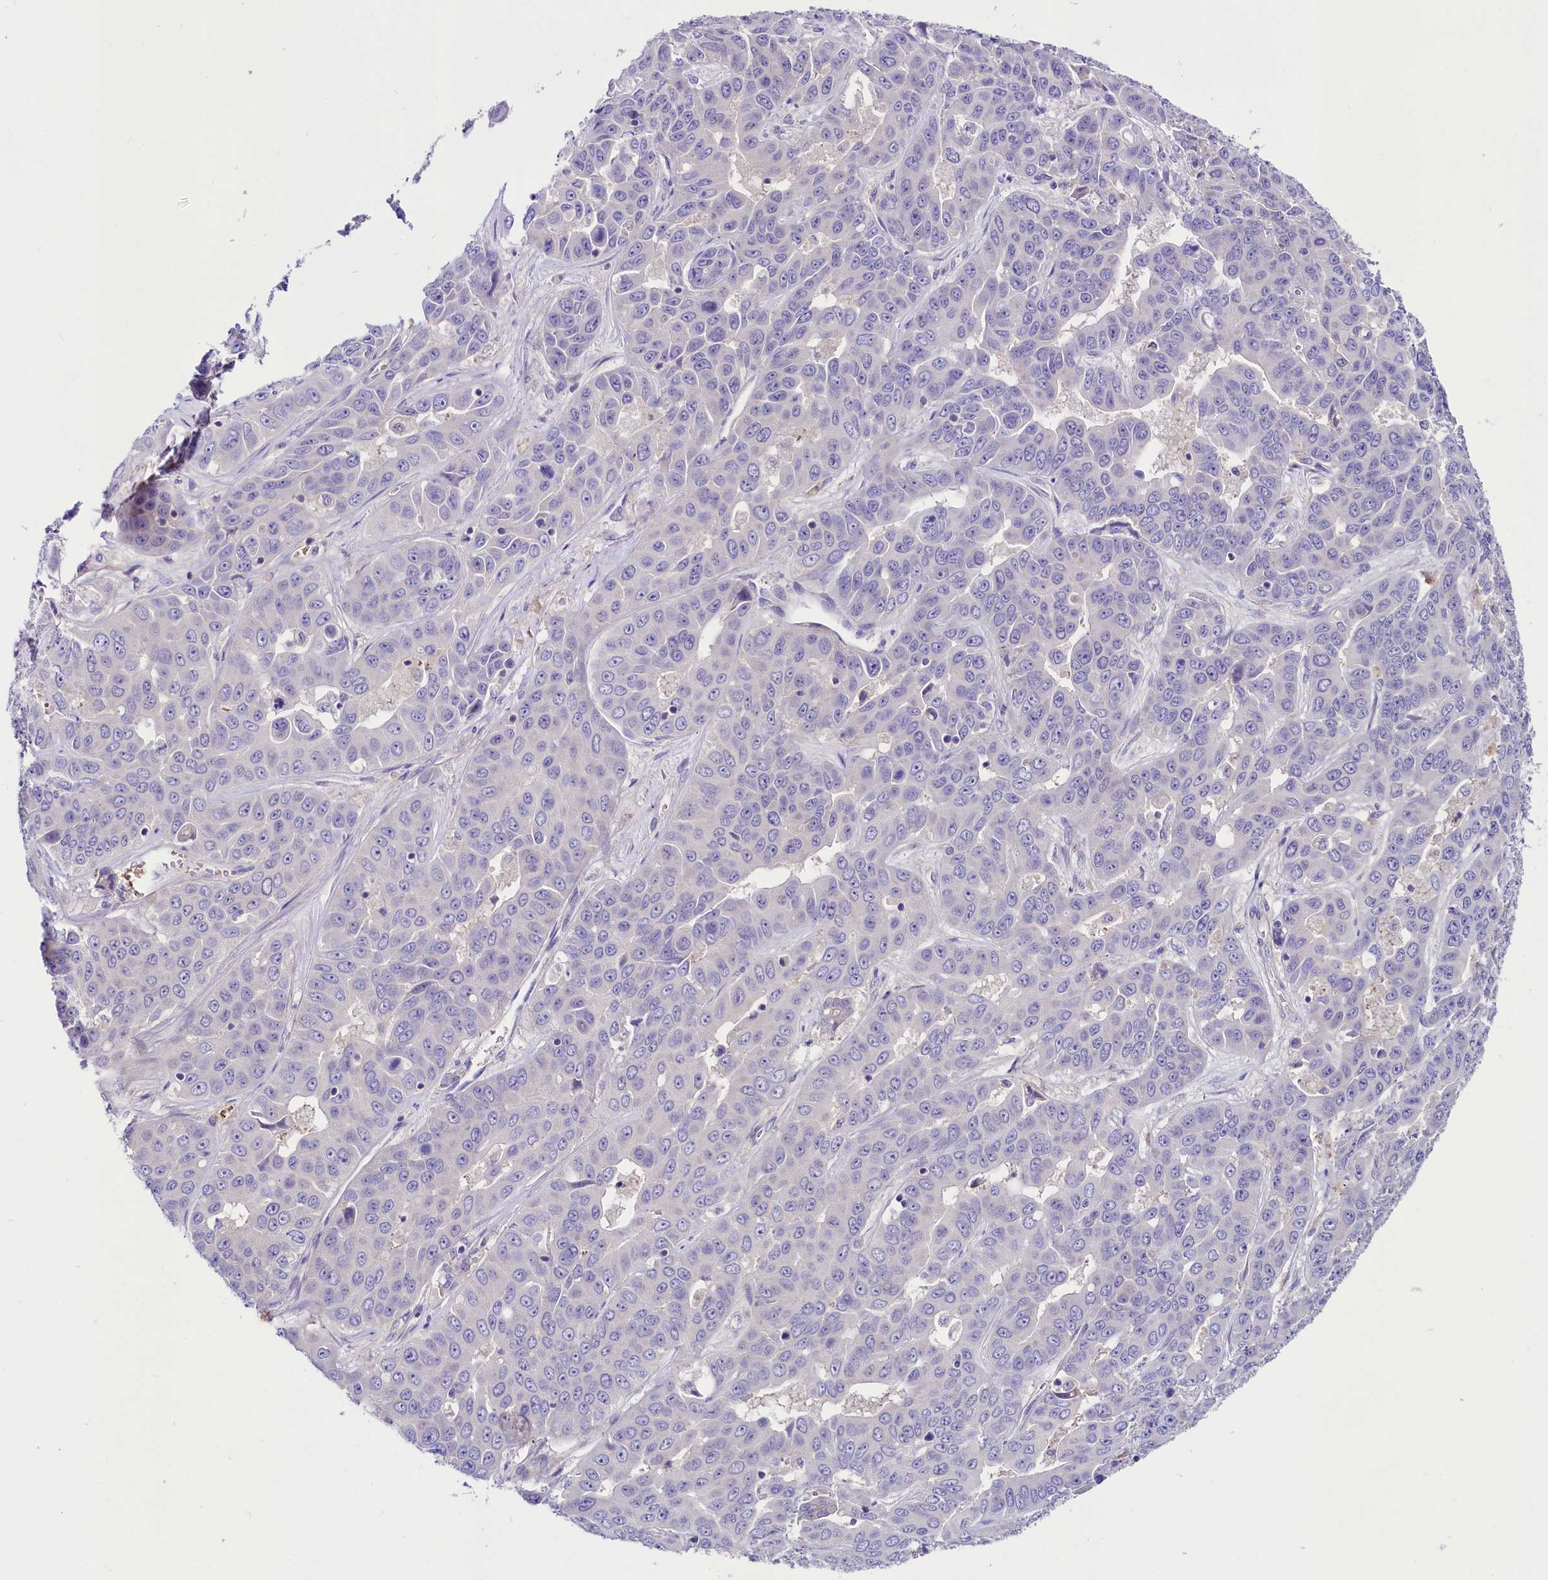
{"staining": {"intensity": "negative", "quantity": "none", "location": "none"}, "tissue": "liver cancer", "cell_type": "Tumor cells", "image_type": "cancer", "snomed": [{"axis": "morphology", "description": "Cholangiocarcinoma"}, {"axis": "topography", "description": "Liver"}], "caption": "The micrograph shows no significant expression in tumor cells of liver cancer (cholangiocarcinoma).", "gene": "ABHD5", "patient": {"sex": "female", "age": 52}}